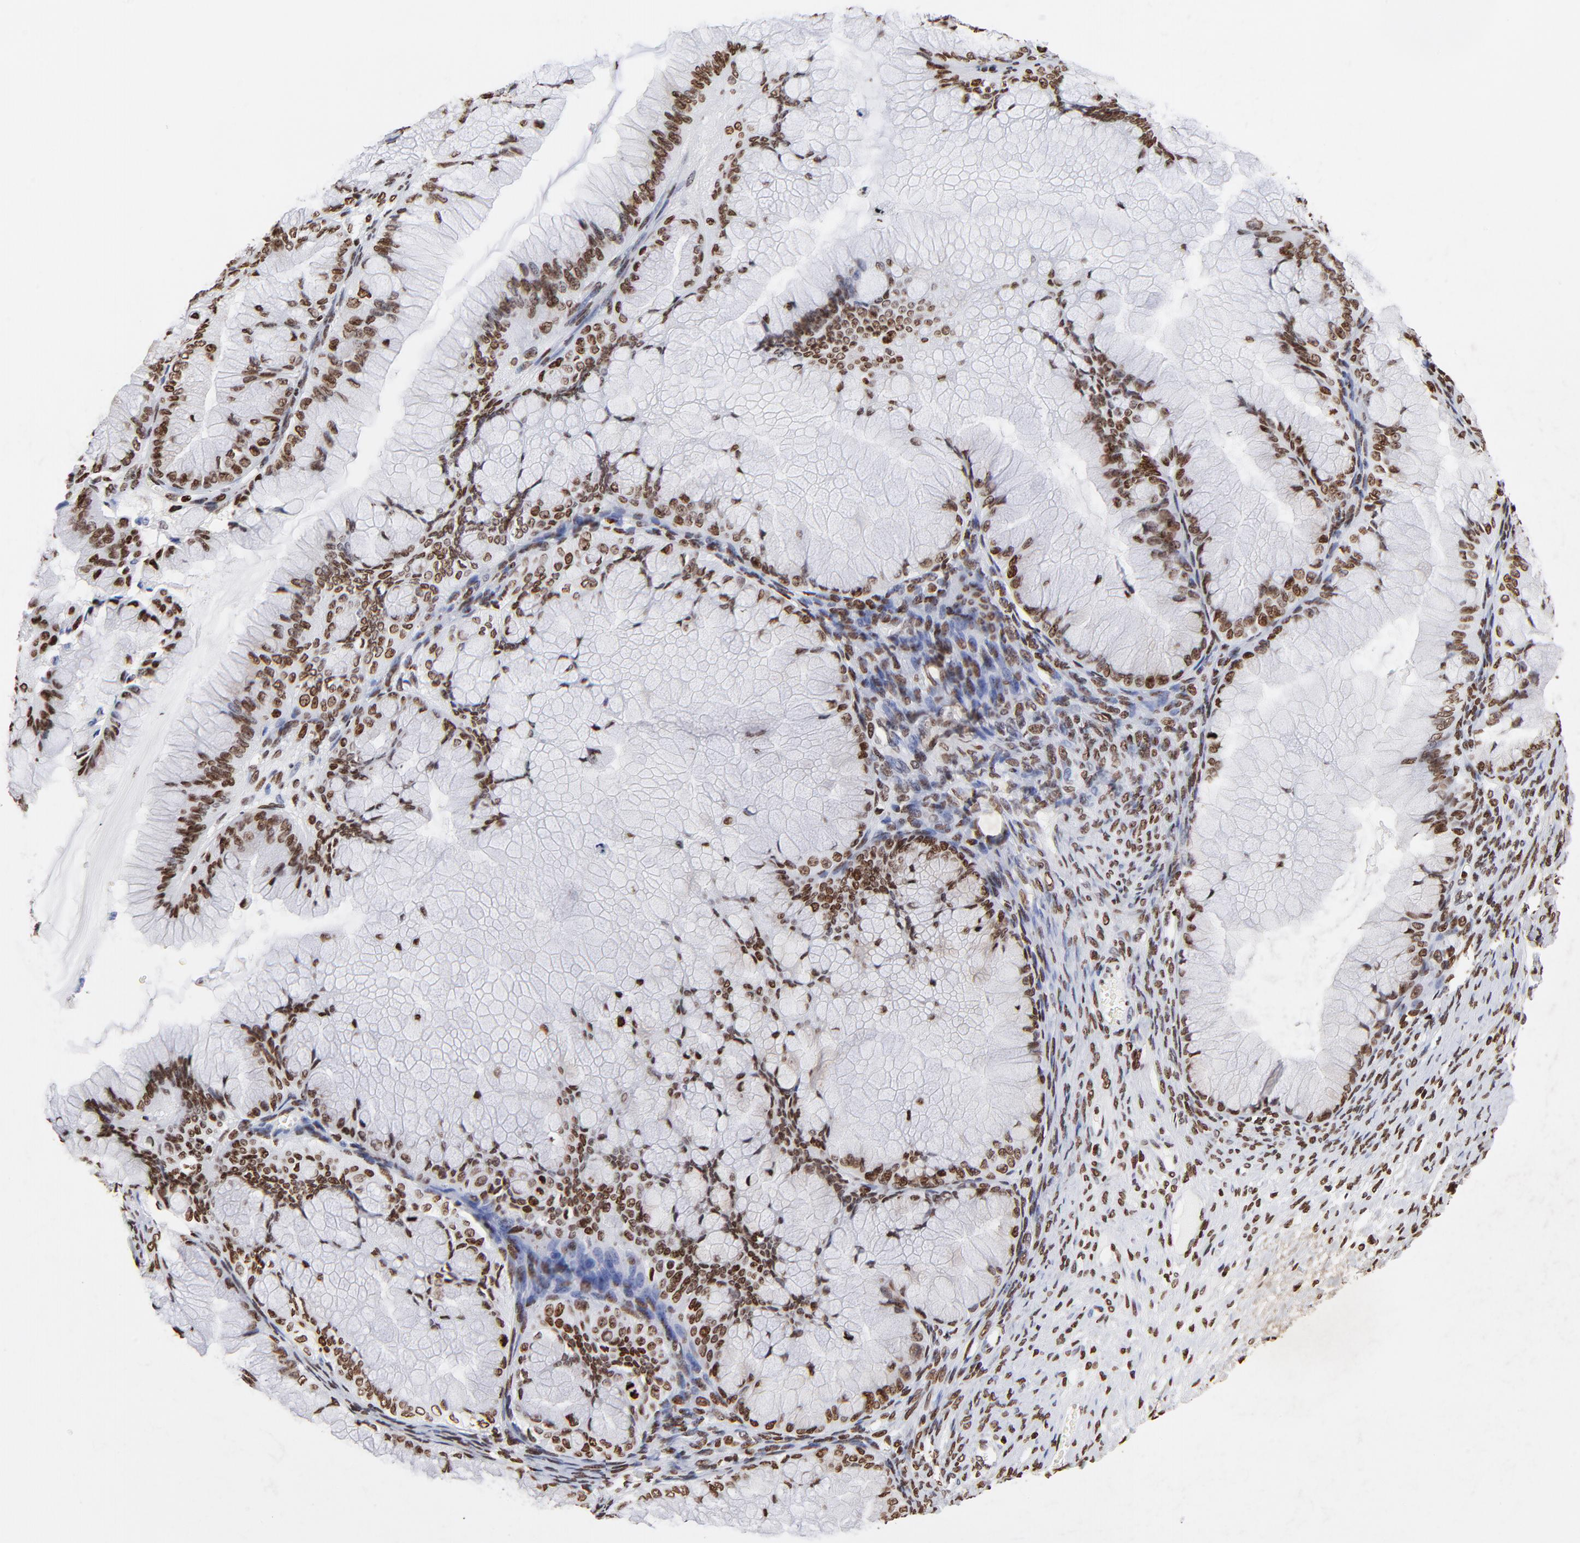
{"staining": {"intensity": "strong", "quantity": ">75%", "location": "nuclear"}, "tissue": "ovarian cancer", "cell_type": "Tumor cells", "image_type": "cancer", "snomed": [{"axis": "morphology", "description": "Cystadenocarcinoma, mucinous, NOS"}, {"axis": "topography", "description": "Ovary"}], "caption": "Brown immunohistochemical staining in ovarian cancer exhibits strong nuclear positivity in approximately >75% of tumor cells.", "gene": "FBH1", "patient": {"sex": "female", "age": 63}}